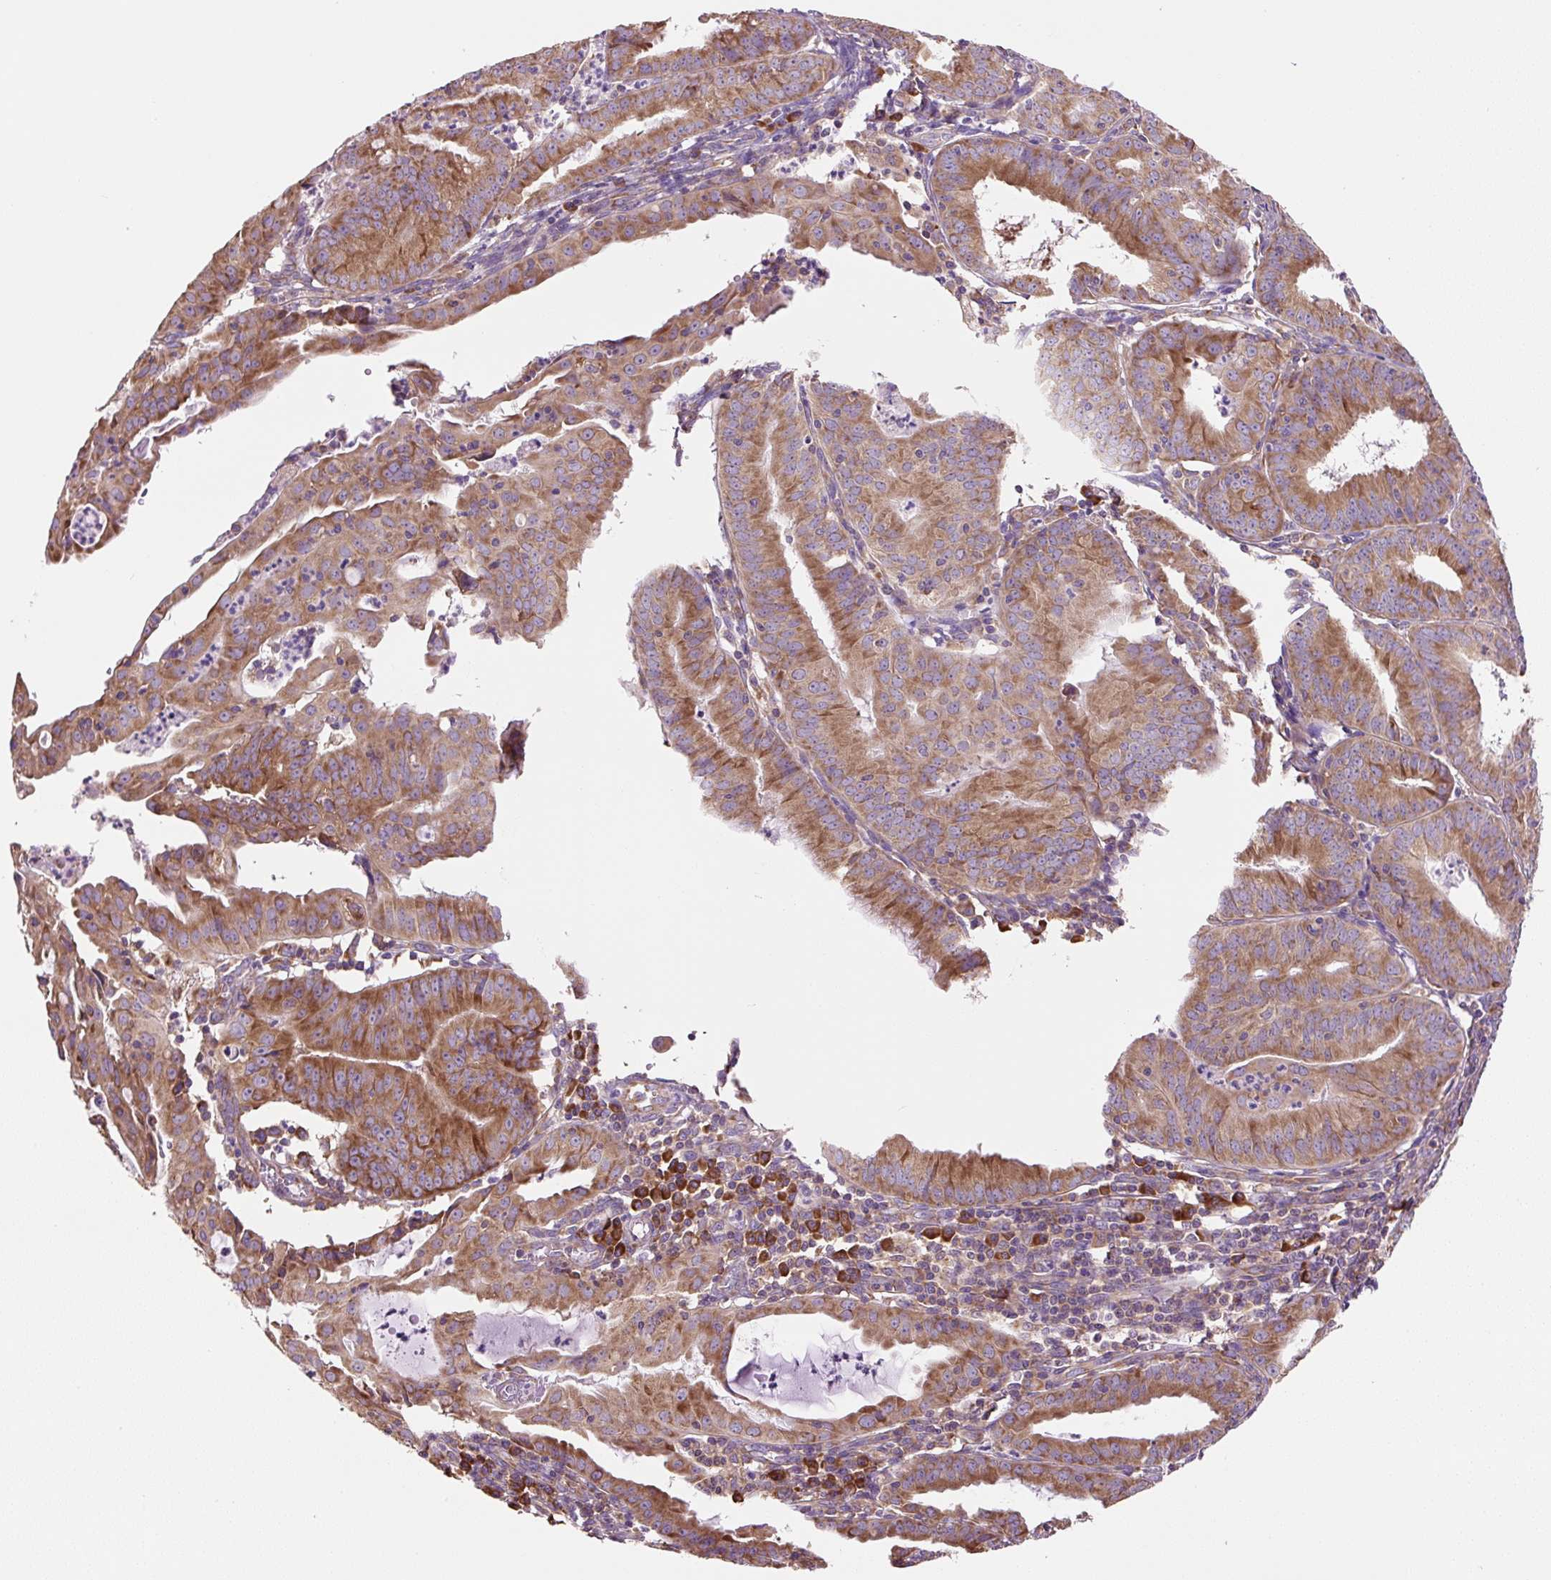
{"staining": {"intensity": "moderate", "quantity": ">75%", "location": "cytoplasmic/membranous"}, "tissue": "endometrial cancer", "cell_type": "Tumor cells", "image_type": "cancer", "snomed": [{"axis": "morphology", "description": "Adenocarcinoma, NOS"}, {"axis": "topography", "description": "Endometrium"}], "caption": "Endometrial cancer tissue demonstrates moderate cytoplasmic/membranous positivity in approximately >75% of tumor cells, visualized by immunohistochemistry.", "gene": "RPS23", "patient": {"sex": "female", "age": 60}}